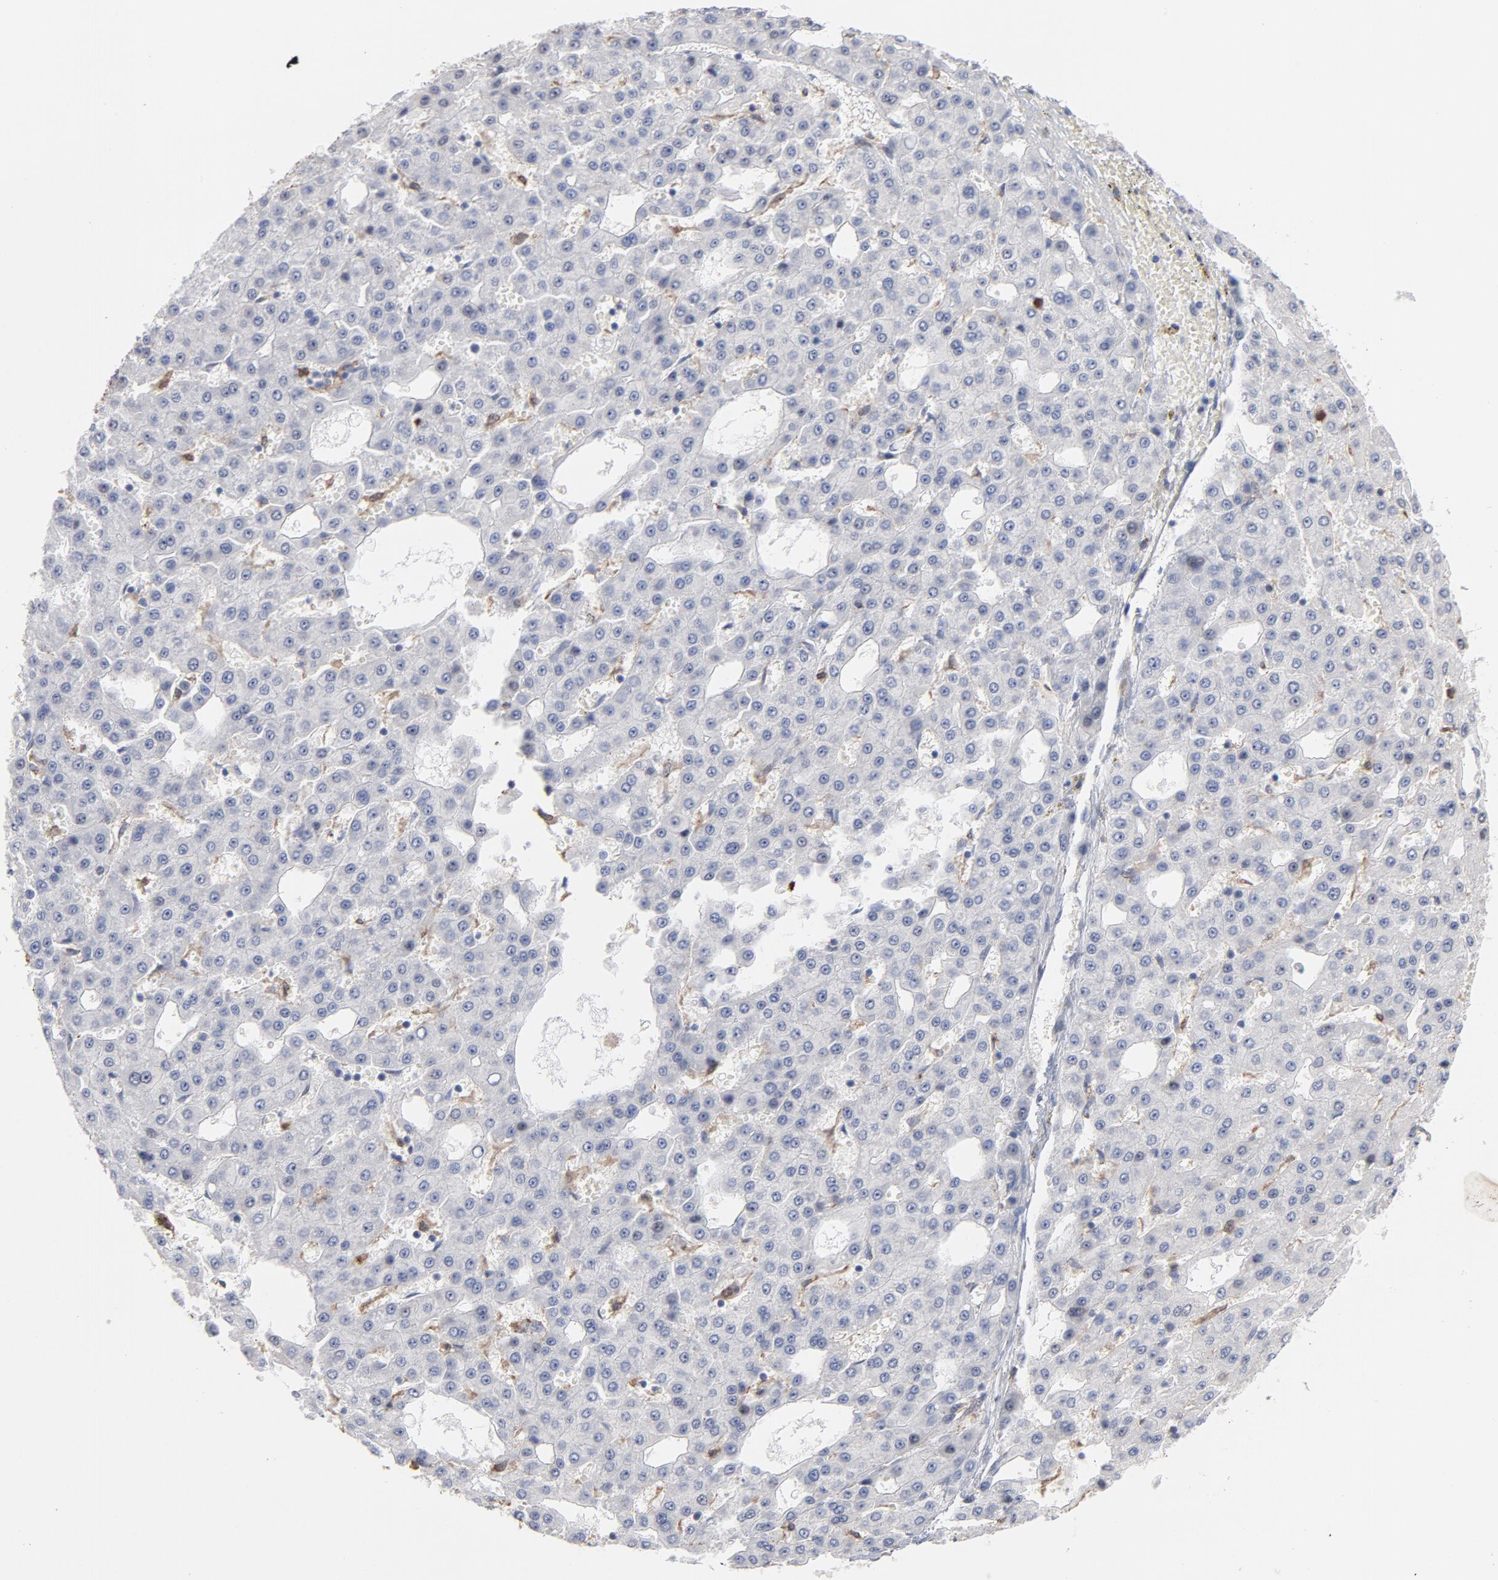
{"staining": {"intensity": "negative", "quantity": "none", "location": "none"}, "tissue": "liver cancer", "cell_type": "Tumor cells", "image_type": "cancer", "snomed": [{"axis": "morphology", "description": "Carcinoma, Hepatocellular, NOS"}, {"axis": "topography", "description": "Liver"}], "caption": "Liver cancer was stained to show a protein in brown. There is no significant positivity in tumor cells. (Brightfield microscopy of DAB (3,3'-diaminobenzidine) immunohistochemistry (IHC) at high magnification).", "gene": "PNMA1", "patient": {"sex": "male", "age": 47}}